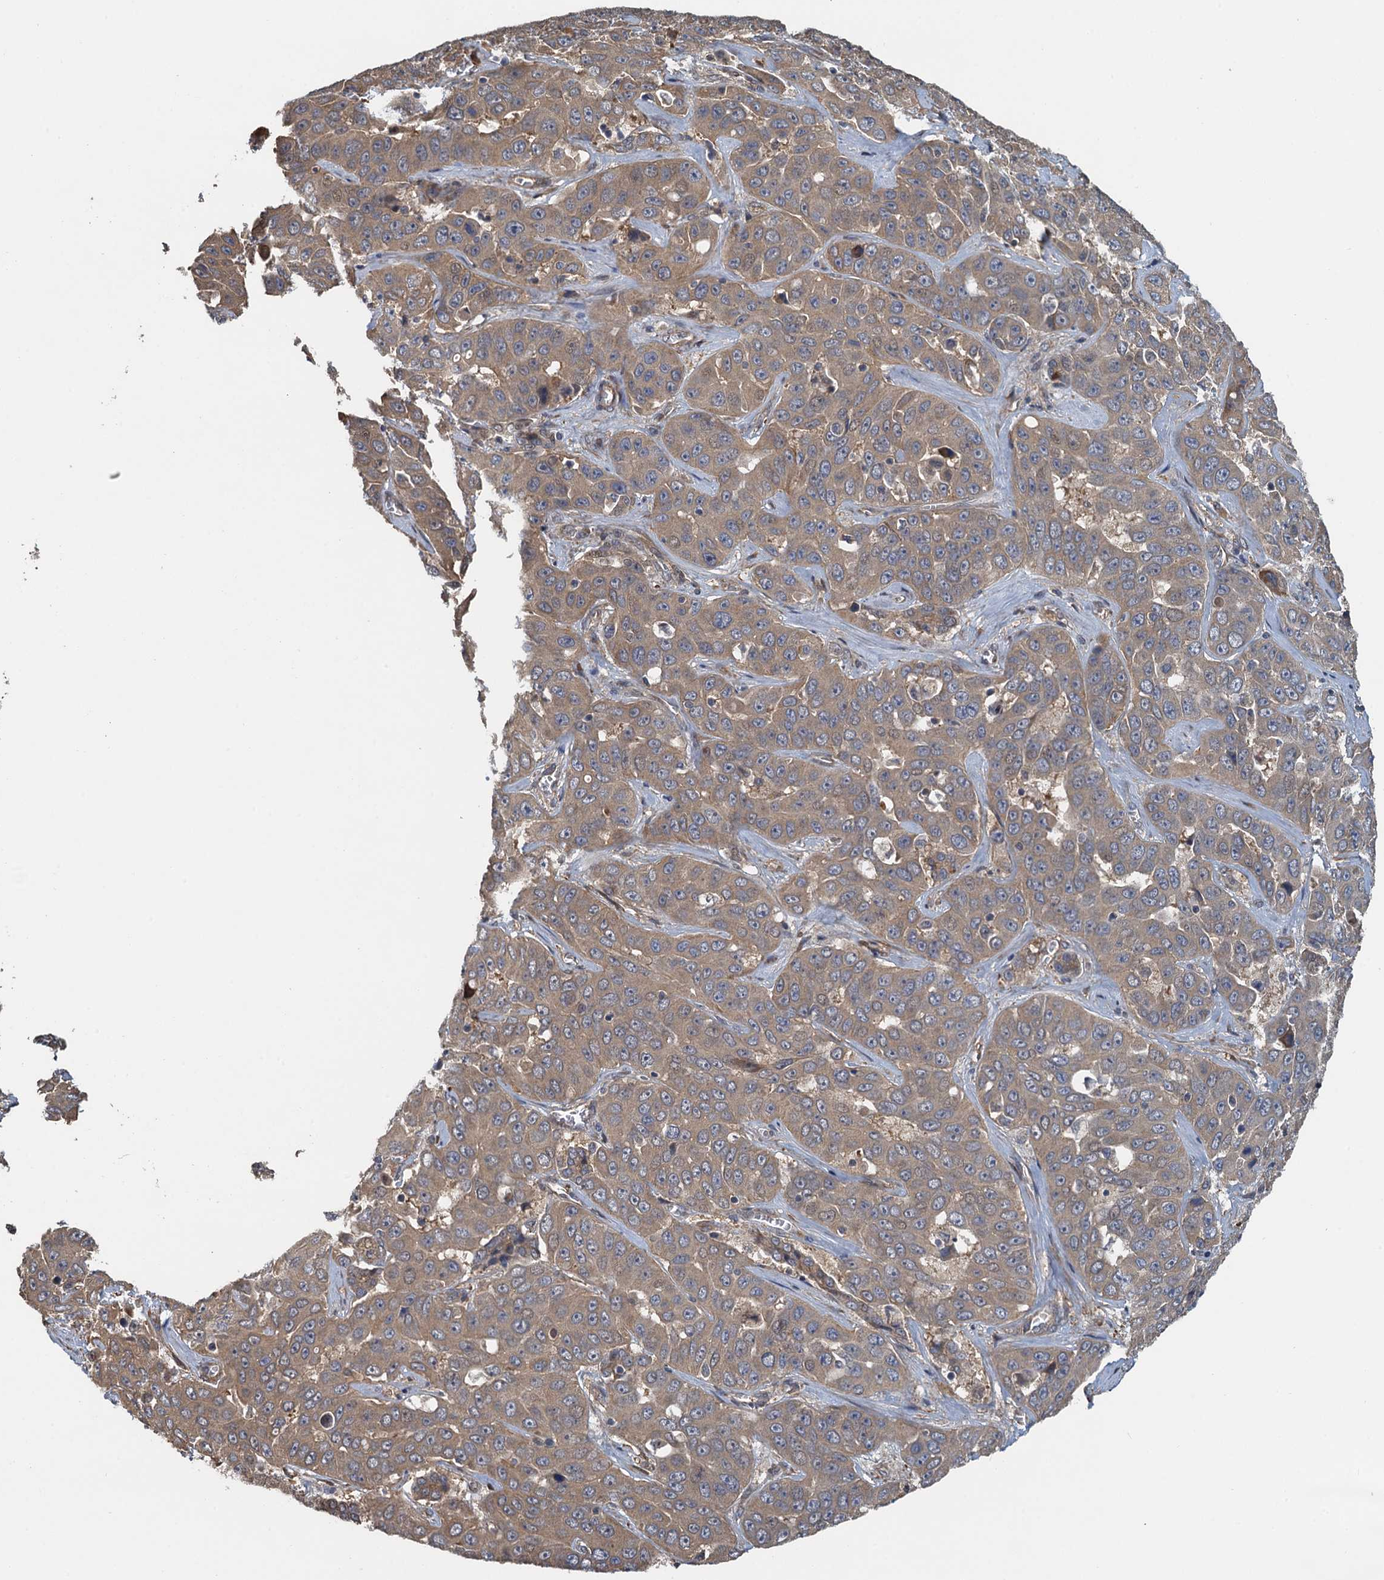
{"staining": {"intensity": "moderate", "quantity": ">75%", "location": "cytoplasmic/membranous"}, "tissue": "liver cancer", "cell_type": "Tumor cells", "image_type": "cancer", "snomed": [{"axis": "morphology", "description": "Cholangiocarcinoma"}, {"axis": "topography", "description": "Liver"}], "caption": "Immunohistochemistry (IHC) micrograph of human liver cholangiocarcinoma stained for a protein (brown), which demonstrates medium levels of moderate cytoplasmic/membranous expression in about >75% of tumor cells.", "gene": "MEAK7", "patient": {"sex": "female", "age": 52}}